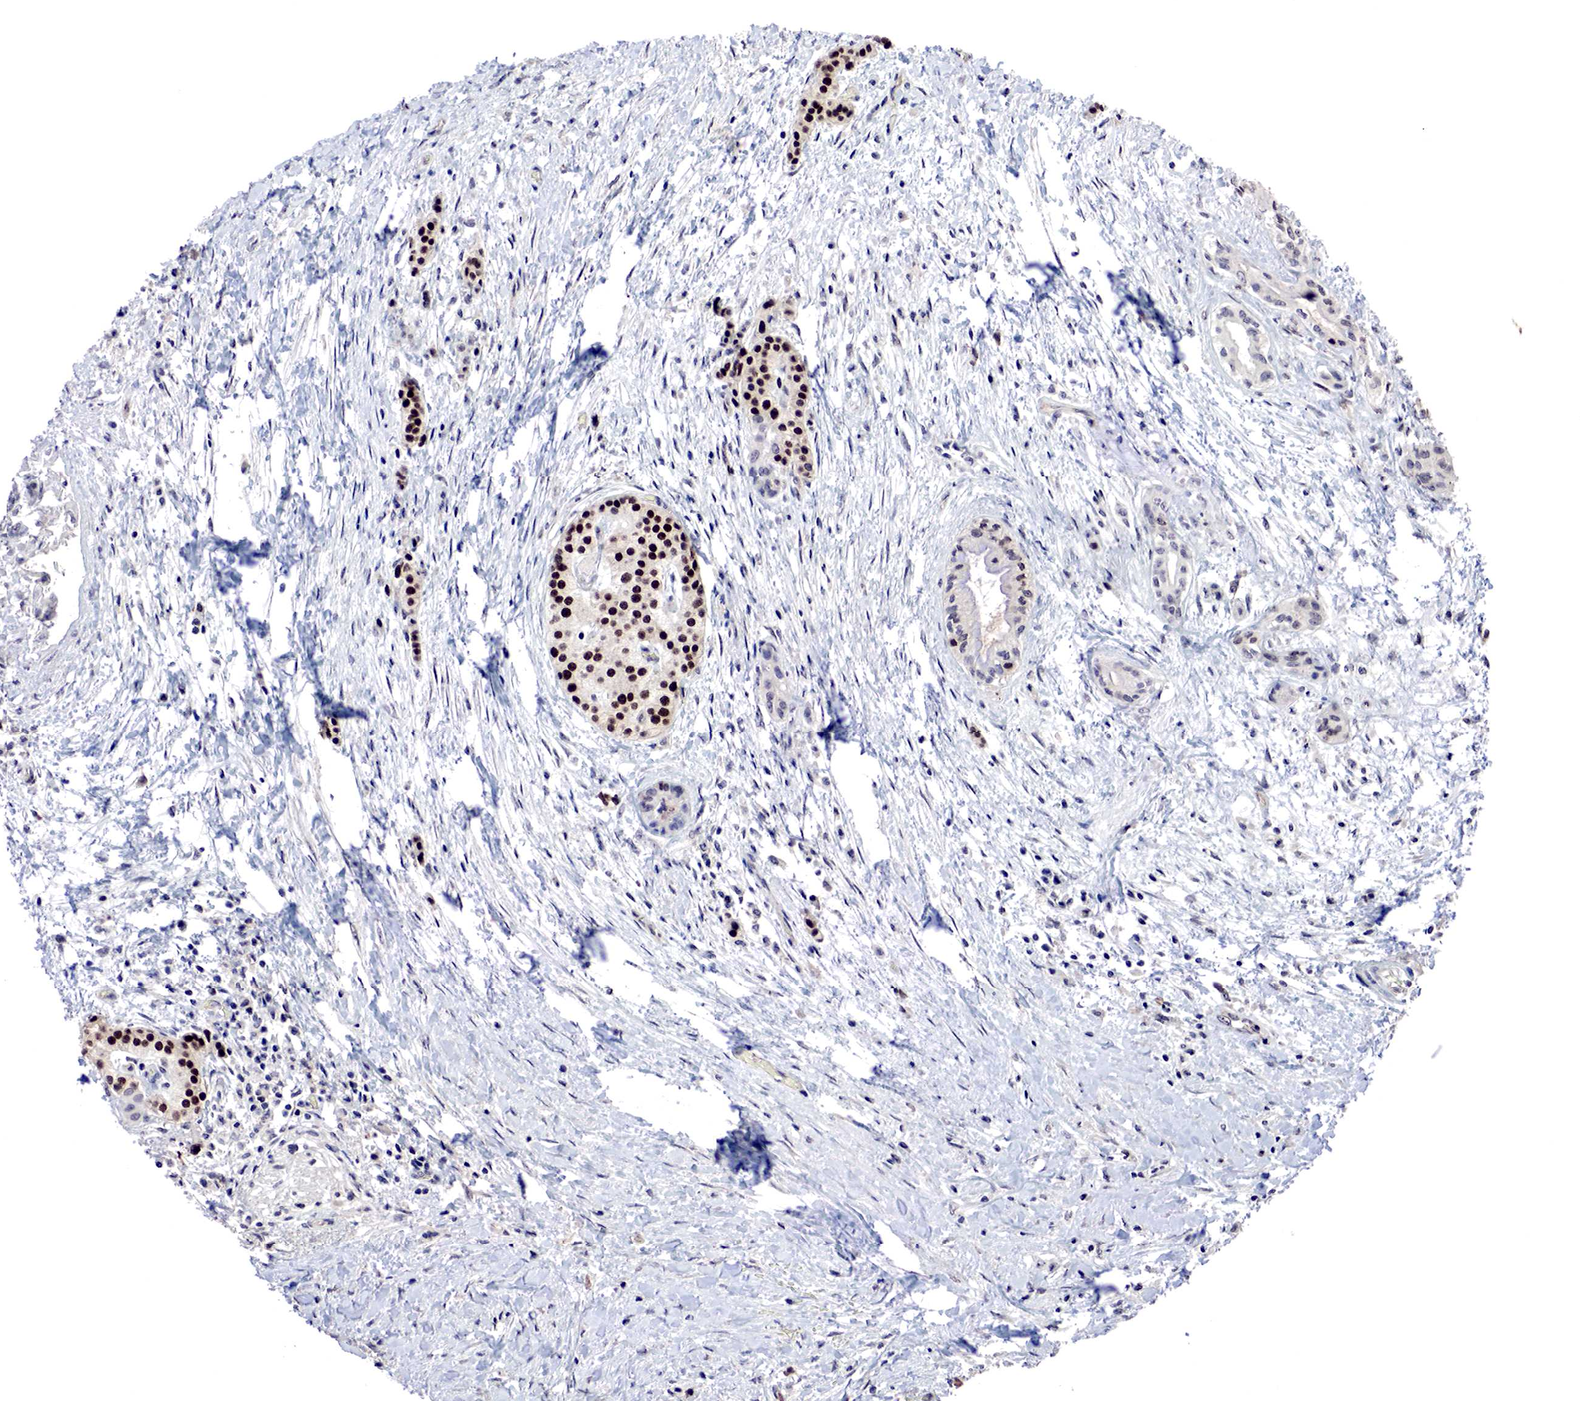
{"staining": {"intensity": "weak", "quantity": "<25%", "location": "cytoplasmic/membranous"}, "tissue": "pancreatic cancer", "cell_type": "Tumor cells", "image_type": "cancer", "snomed": [{"axis": "morphology", "description": "Adenocarcinoma, NOS"}, {"axis": "topography", "description": "Pancreas"}], "caption": "High power microscopy photomicrograph of an IHC image of pancreatic cancer, revealing no significant positivity in tumor cells. Nuclei are stained in blue.", "gene": "DACH2", "patient": {"sex": "female", "age": 64}}